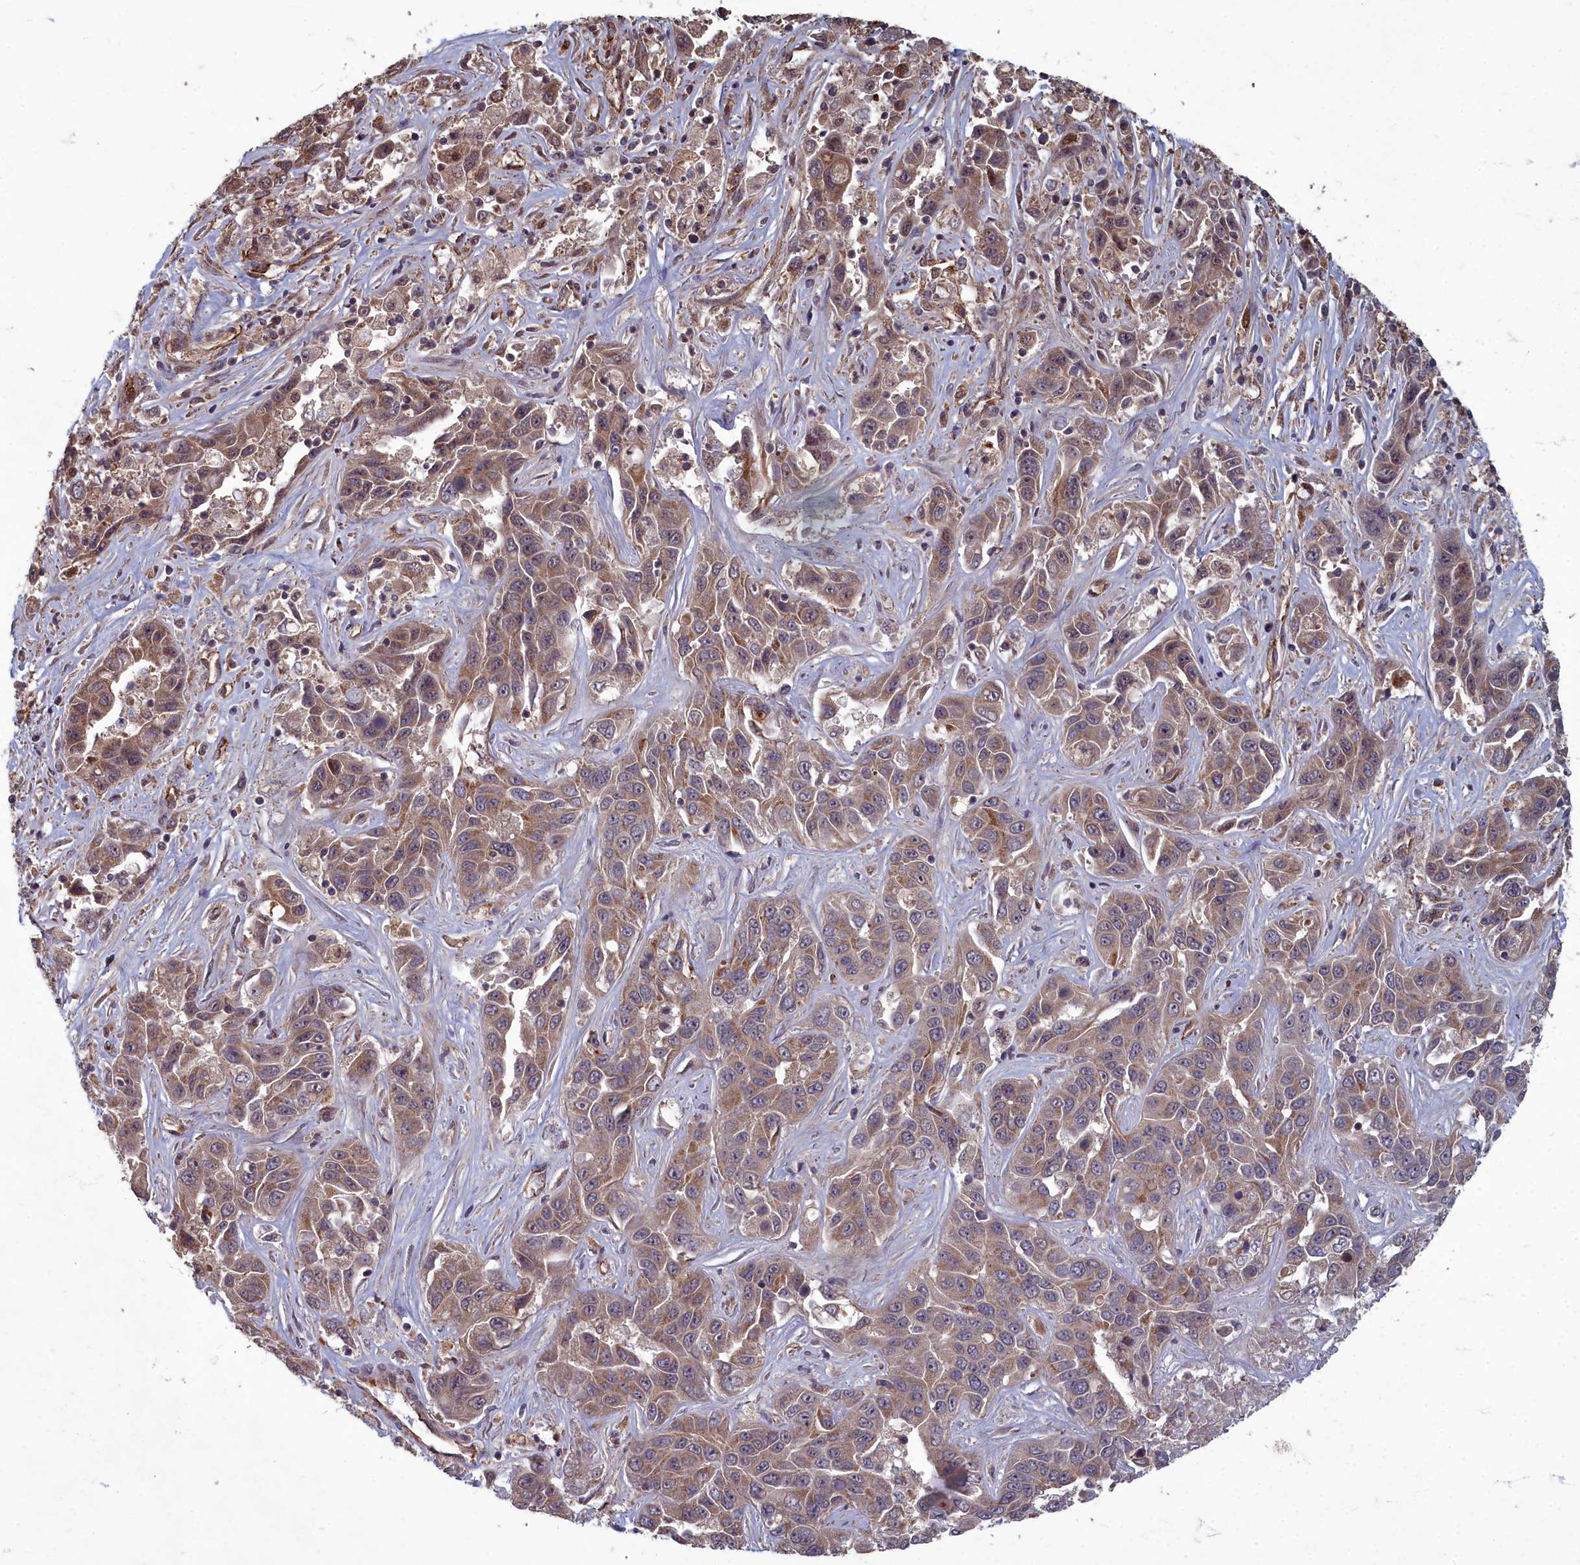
{"staining": {"intensity": "moderate", "quantity": ">75%", "location": "cytoplasmic/membranous"}, "tissue": "liver cancer", "cell_type": "Tumor cells", "image_type": "cancer", "snomed": [{"axis": "morphology", "description": "Cholangiocarcinoma"}, {"axis": "topography", "description": "Liver"}], "caption": "Brown immunohistochemical staining in human cholangiocarcinoma (liver) reveals moderate cytoplasmic/membranous positivity in approximately >75% of tumor cells.", "gene": "TSPYL4", "patient": {"sex": "female", "age": 52}}